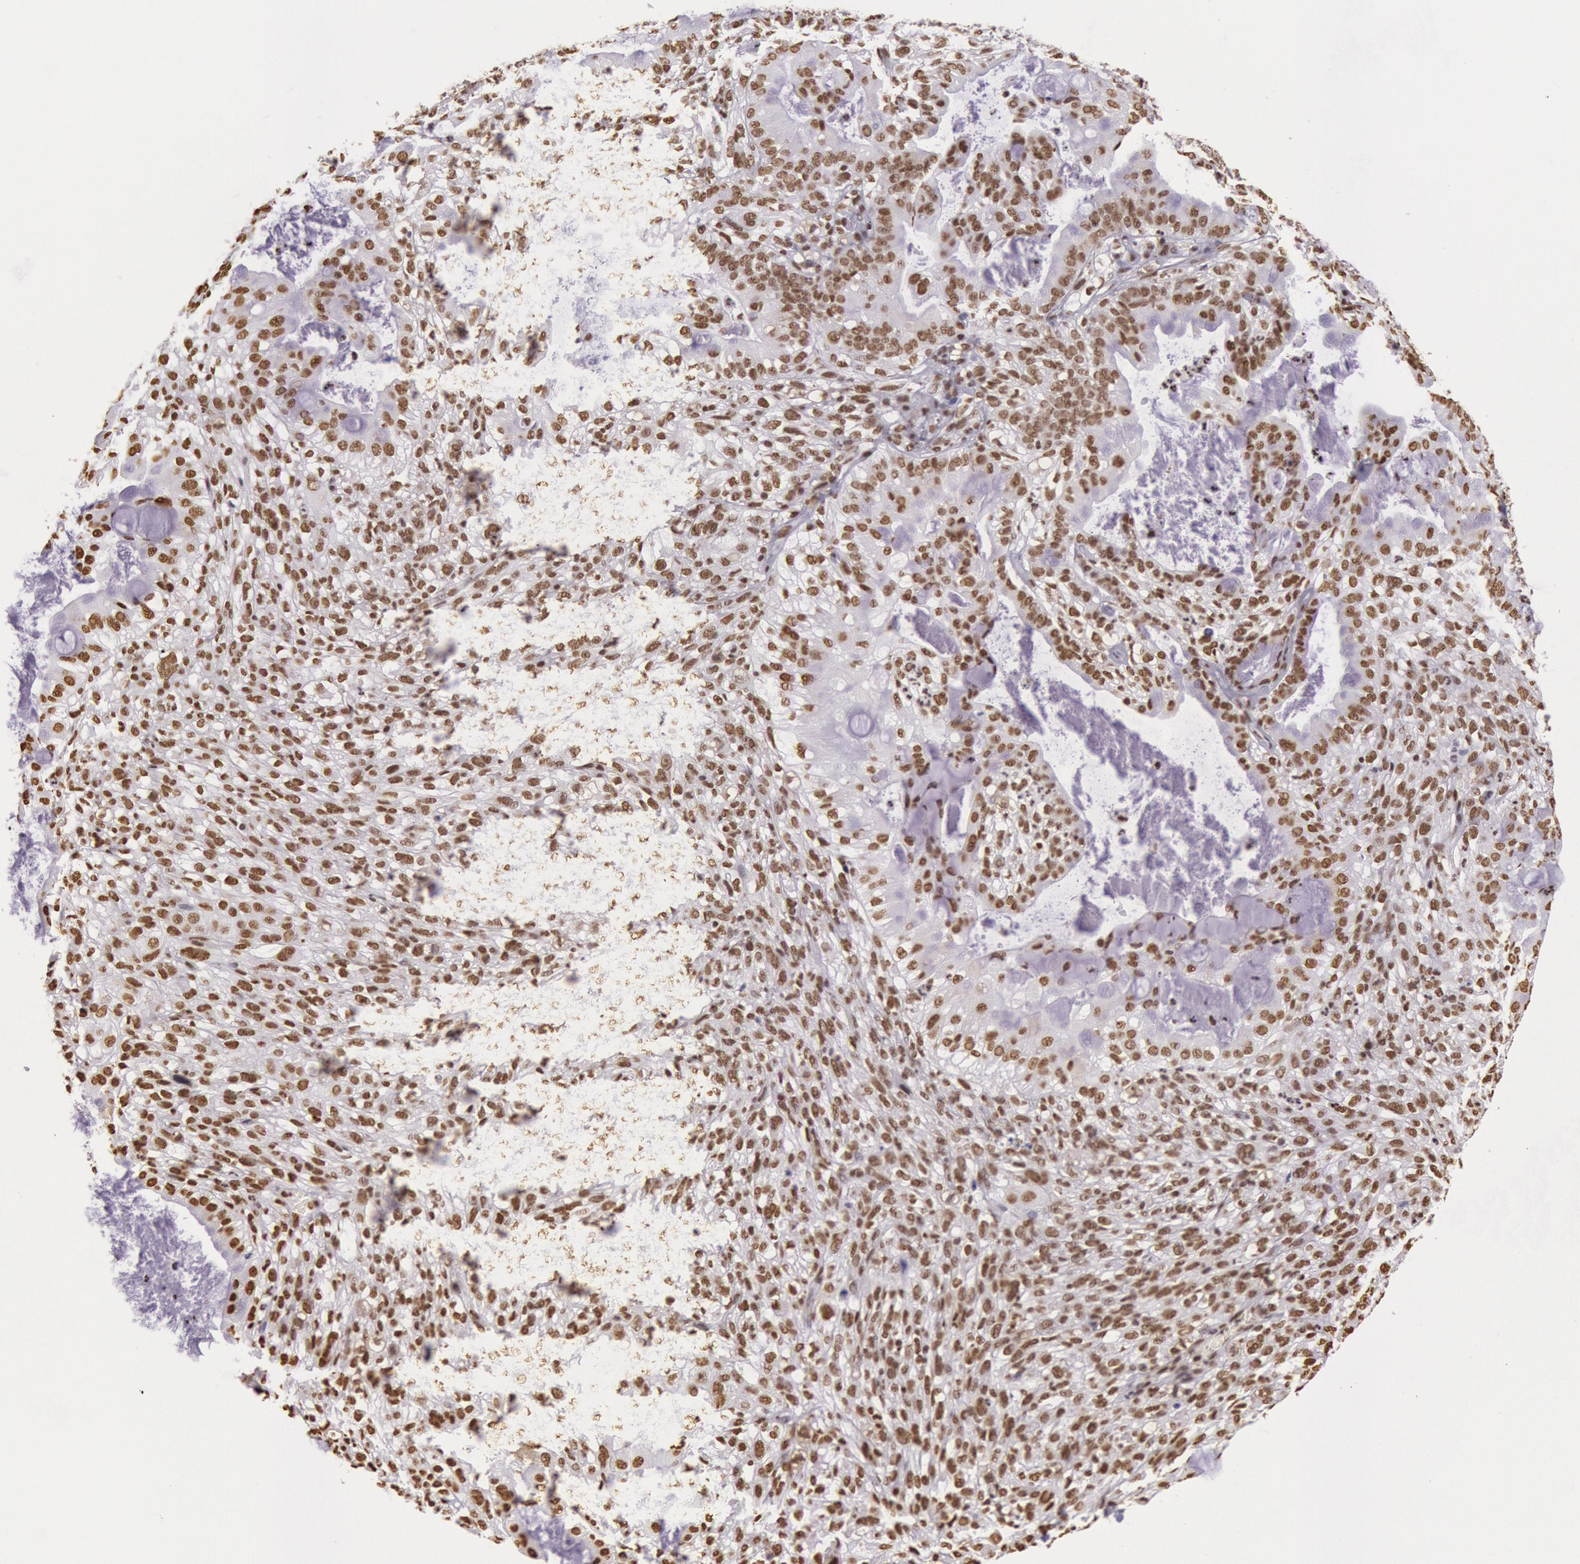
{"staining": {"intensity": "moderate", "quantity": ">75%", "location": "nuclear"}, "tissue": "cervical cancer", "cell_type": "Tumor cells", "image_type": "cancer", "snomed": [{"axis": "morphology", "description": "Adenocarcinoma, NOS"}, {"axis": "topography", "description": "Cervix"}], "caption": "Brown immunohistochemical staining in human adenocarcinoma (cervical) demonstrates moderate nuclear positivity in approximately >75% of tumor cells.", "gene": "HNRNPH2", "patient": {"sex": "female", "age": 41}}